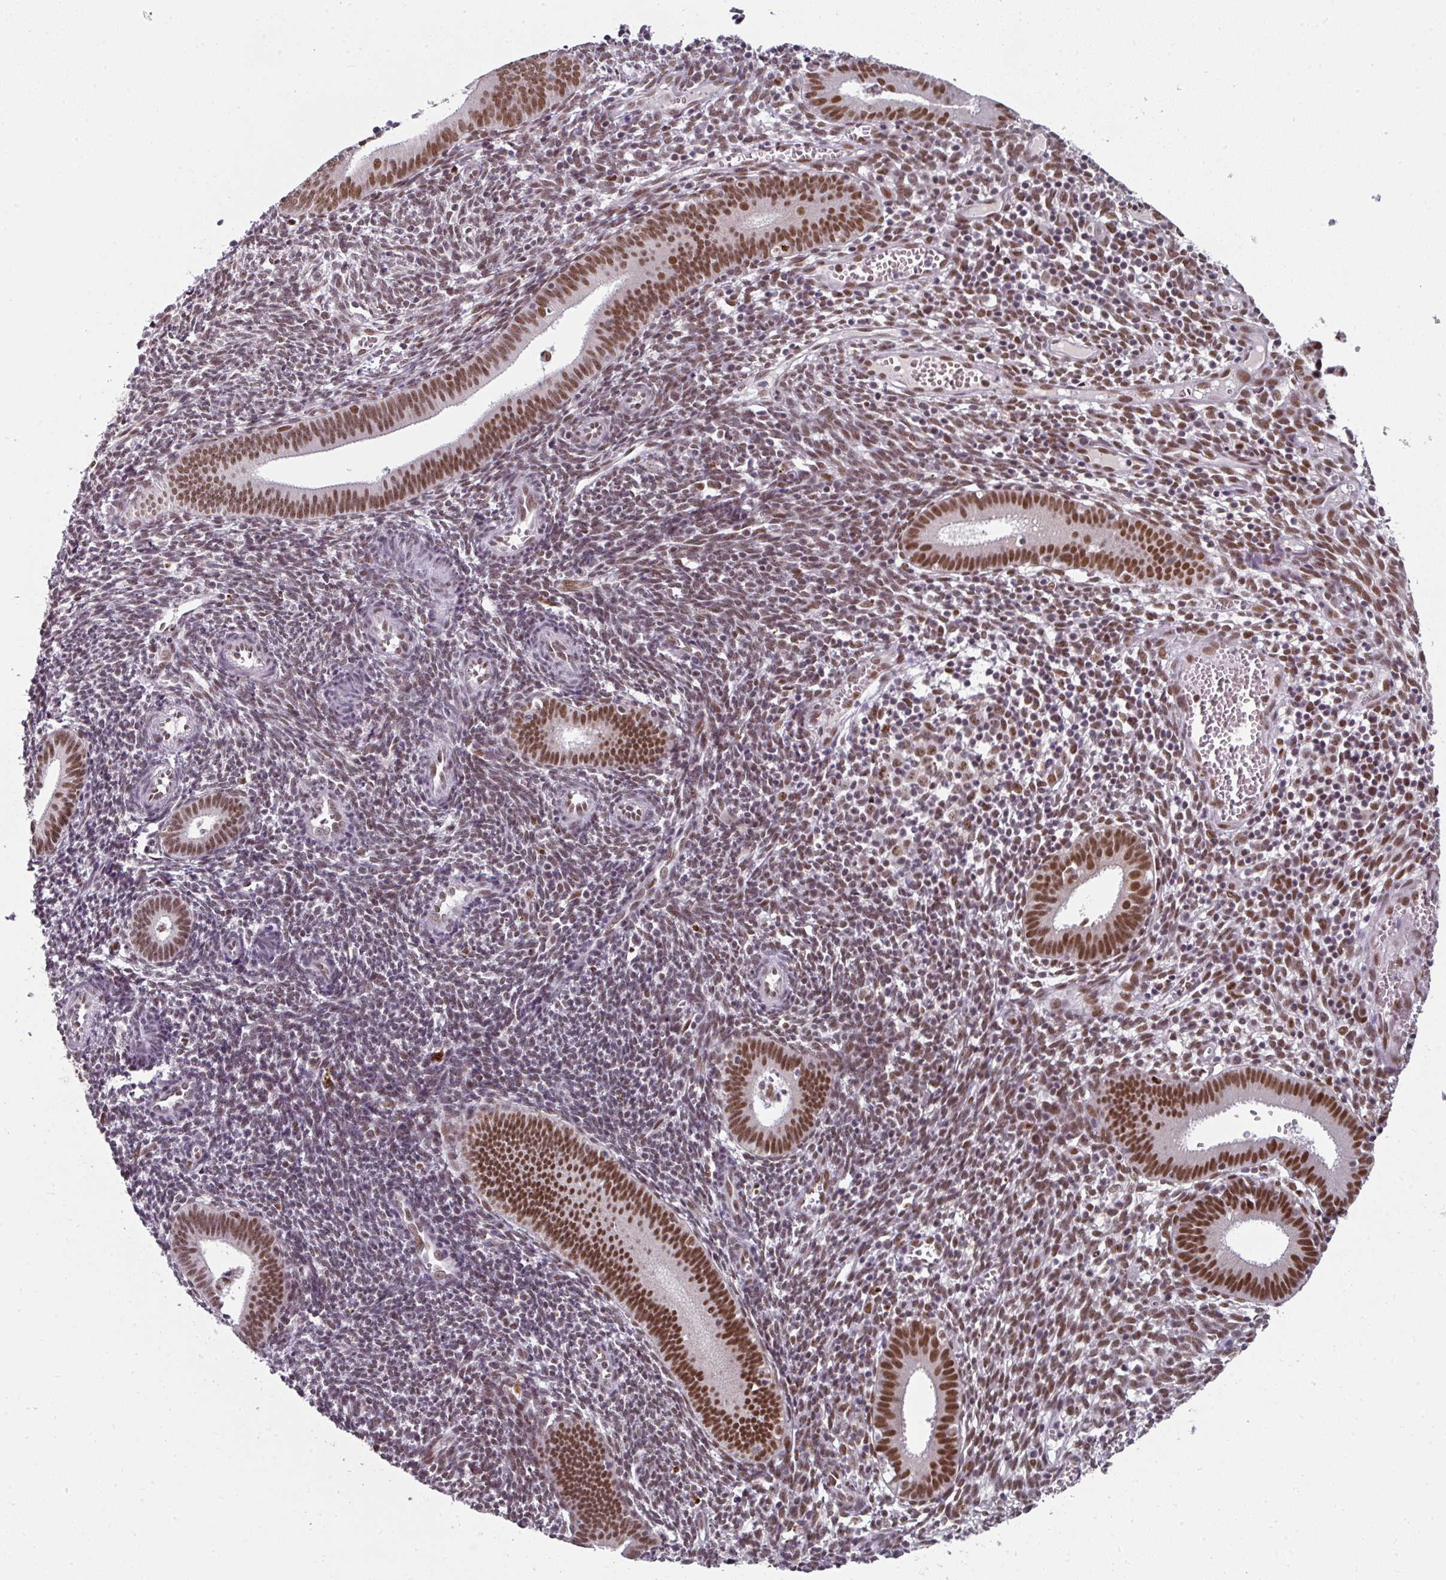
{"staining": {"intensity": "moderate", "quantity": "25%-75%", "location": "nuclear"}, "tissue": "endometrium", "cell_type": "Cells in endometrial stroma", "image_type": "normal", "snomed": [{"axis": "morphology", "description": "Normal tissue, NOS"}, {"axis": "topography", "description": "Endometrium"}], "caption": "IHC photomicrograph of unremarkable human endometrium stained for a protein (brown), which exhibits medium levels of moderate nuclear positivity in approximately 25%-75% of cells in endometrial stroma.", "gene": "ENSG00000283782", "patient": {"sex": "female", "age": 41}}